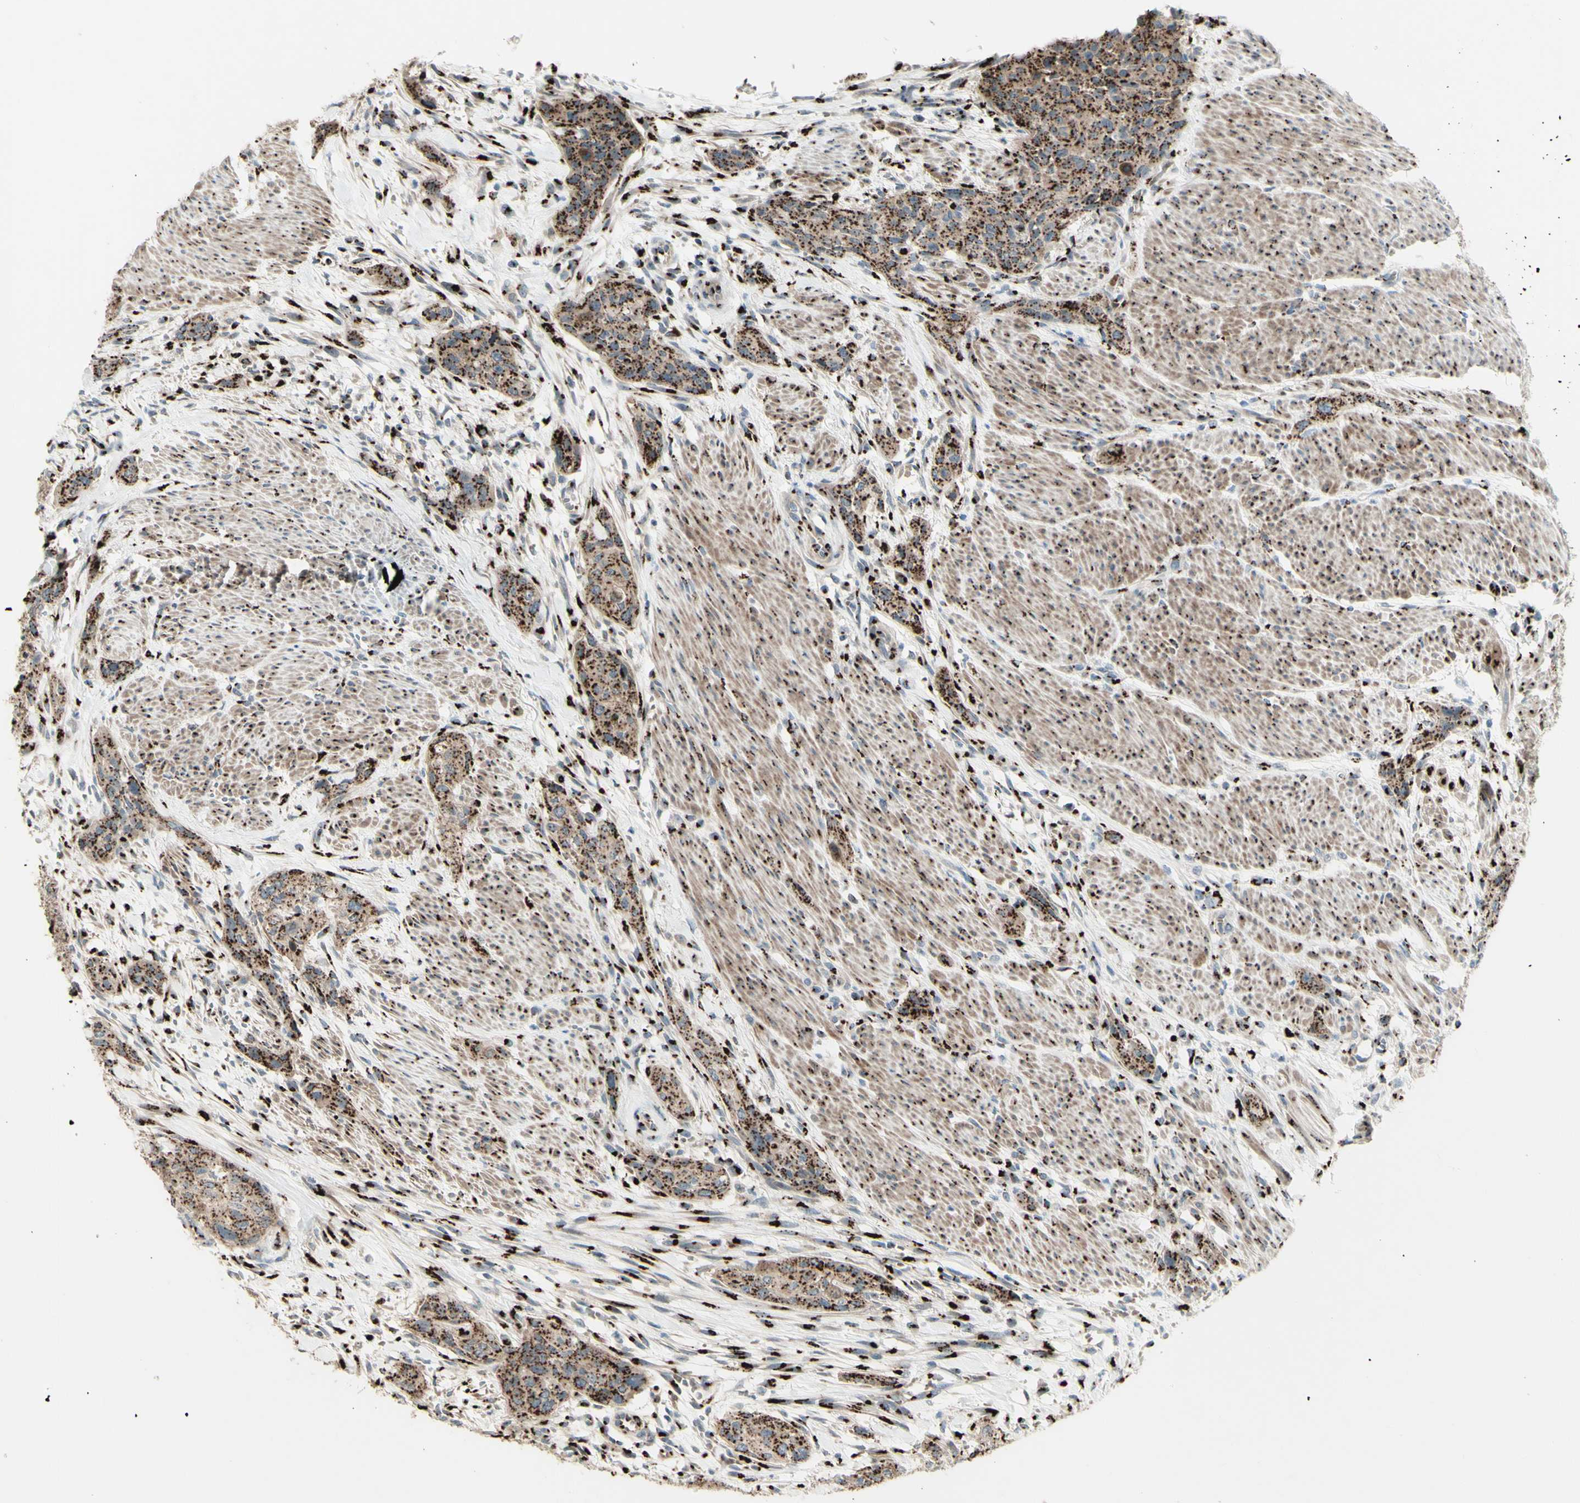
{"staining": {"intensity": "moderate", "quantity": ">75%", "location": "cytoplasmic/membranous"}, "tissue": "urothelial cancer", "cell_type": "Tumor cells", "image_type": "cancer", "snomed": [{"axis": "morphology", "description": "Urothelial carcinoma, High grade"}, {"axis": "topography", "description": "Urinary bladder"}], "caption": "Immunohistochemical staining of human high-grade urothelial carcinoma reveals moderate cytoplasmic/membranous protein positivity in about >75% of tumor cells. Immunohistochemistry stains the protein of interest in brown and the nuclei are stained blue.", "gene": "BPNT2", "patient": {"sex": "male", "age": 35}}